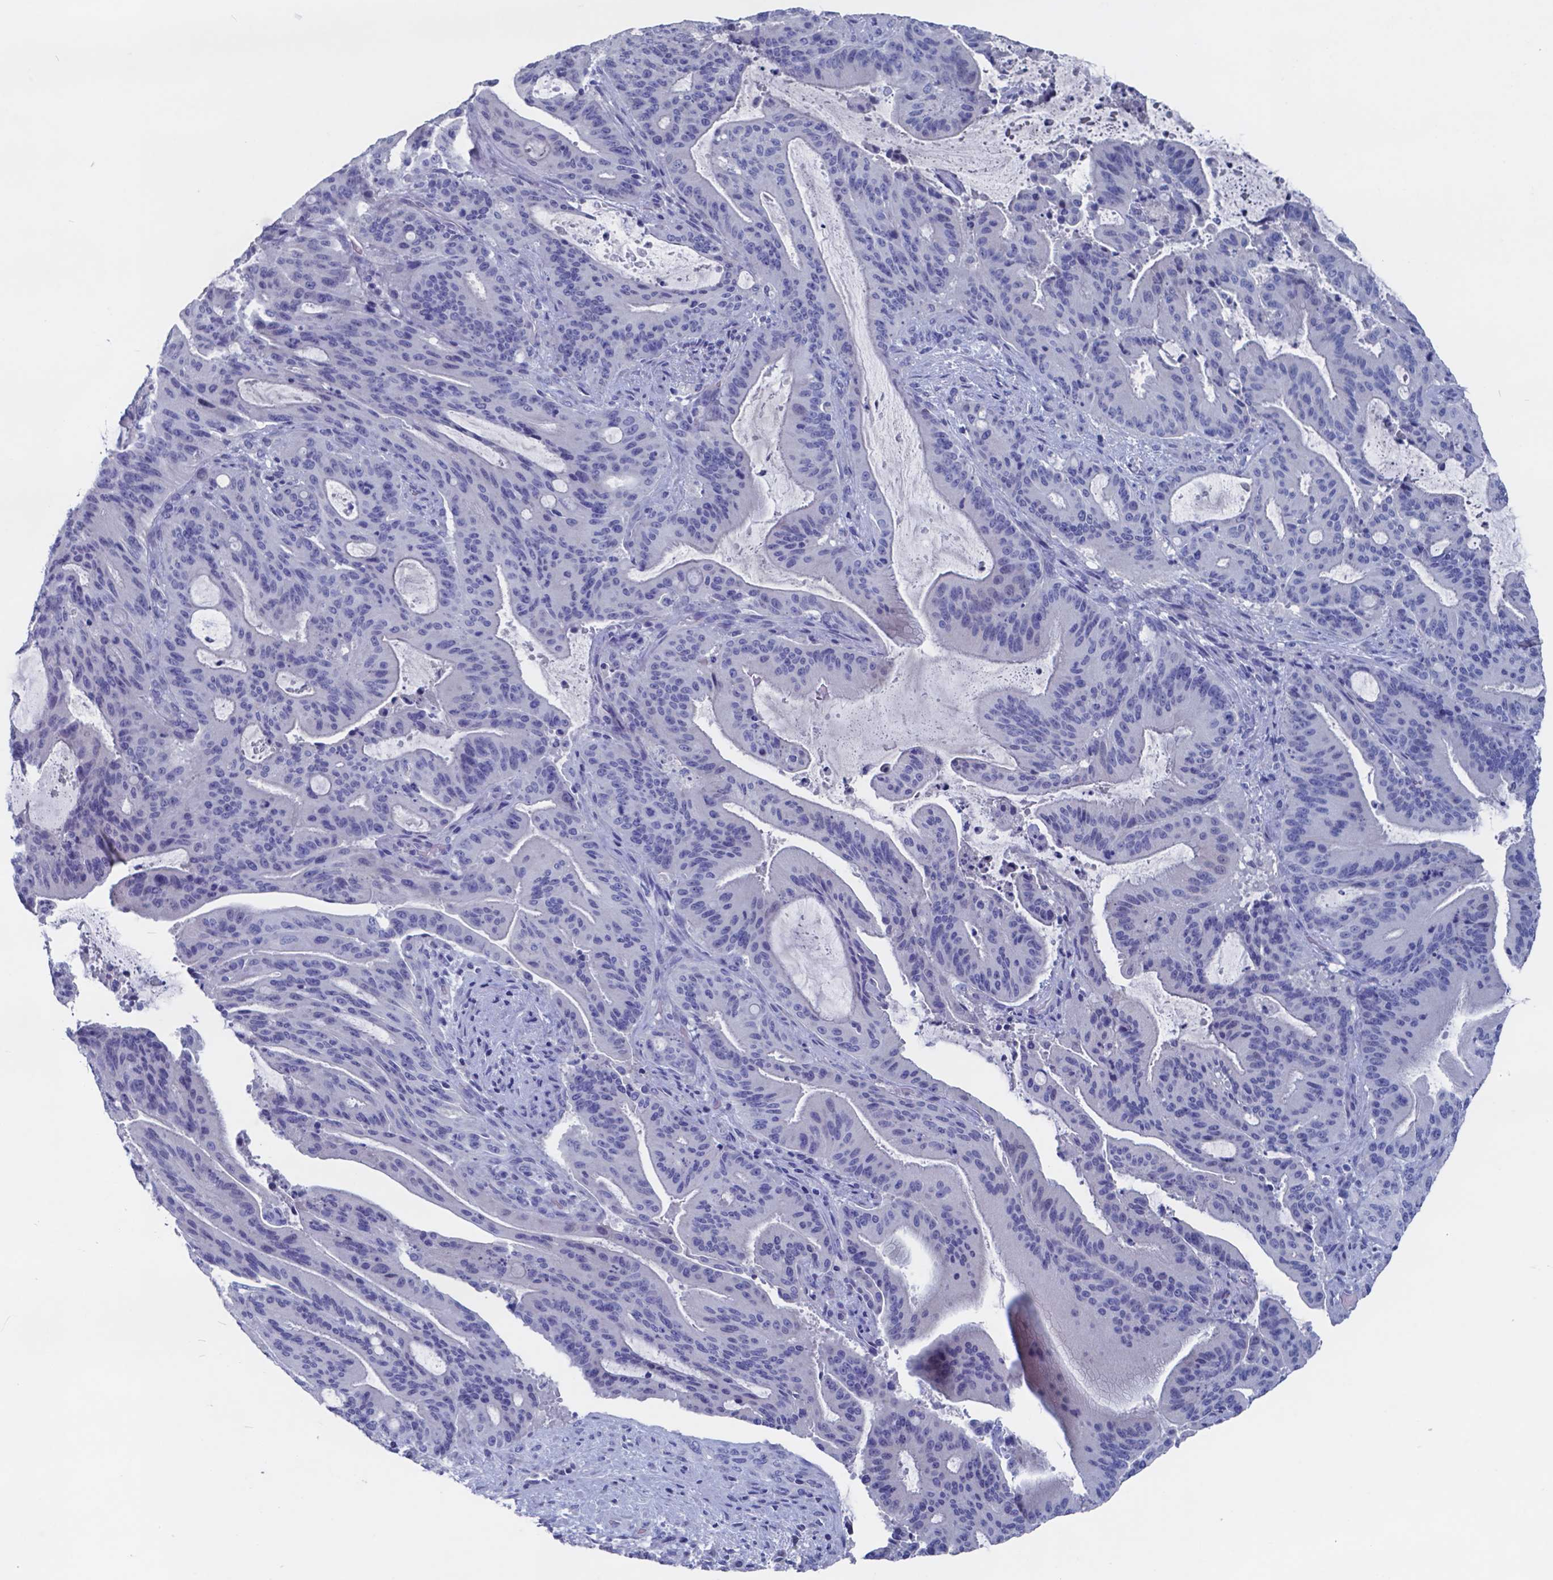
{"staining": {"intensity": "negative", "quantity": "none", "location": "none"}, "tissue": "liver cancer", "cell_type": "Tumor cells", "image_type": "cancer", "snomed": [{"axis": "morphology", "description": "Cholangiocarcinoma"}, {"axis": "topography", "description": "Liver"}], "caption": "Liver cancer (cholangiocarcinoma) was stained to show a protein in brown. There is no significant staining in tumor cells.", "gene": "TTR", "patient": {"sex": "female", "age": 73}}